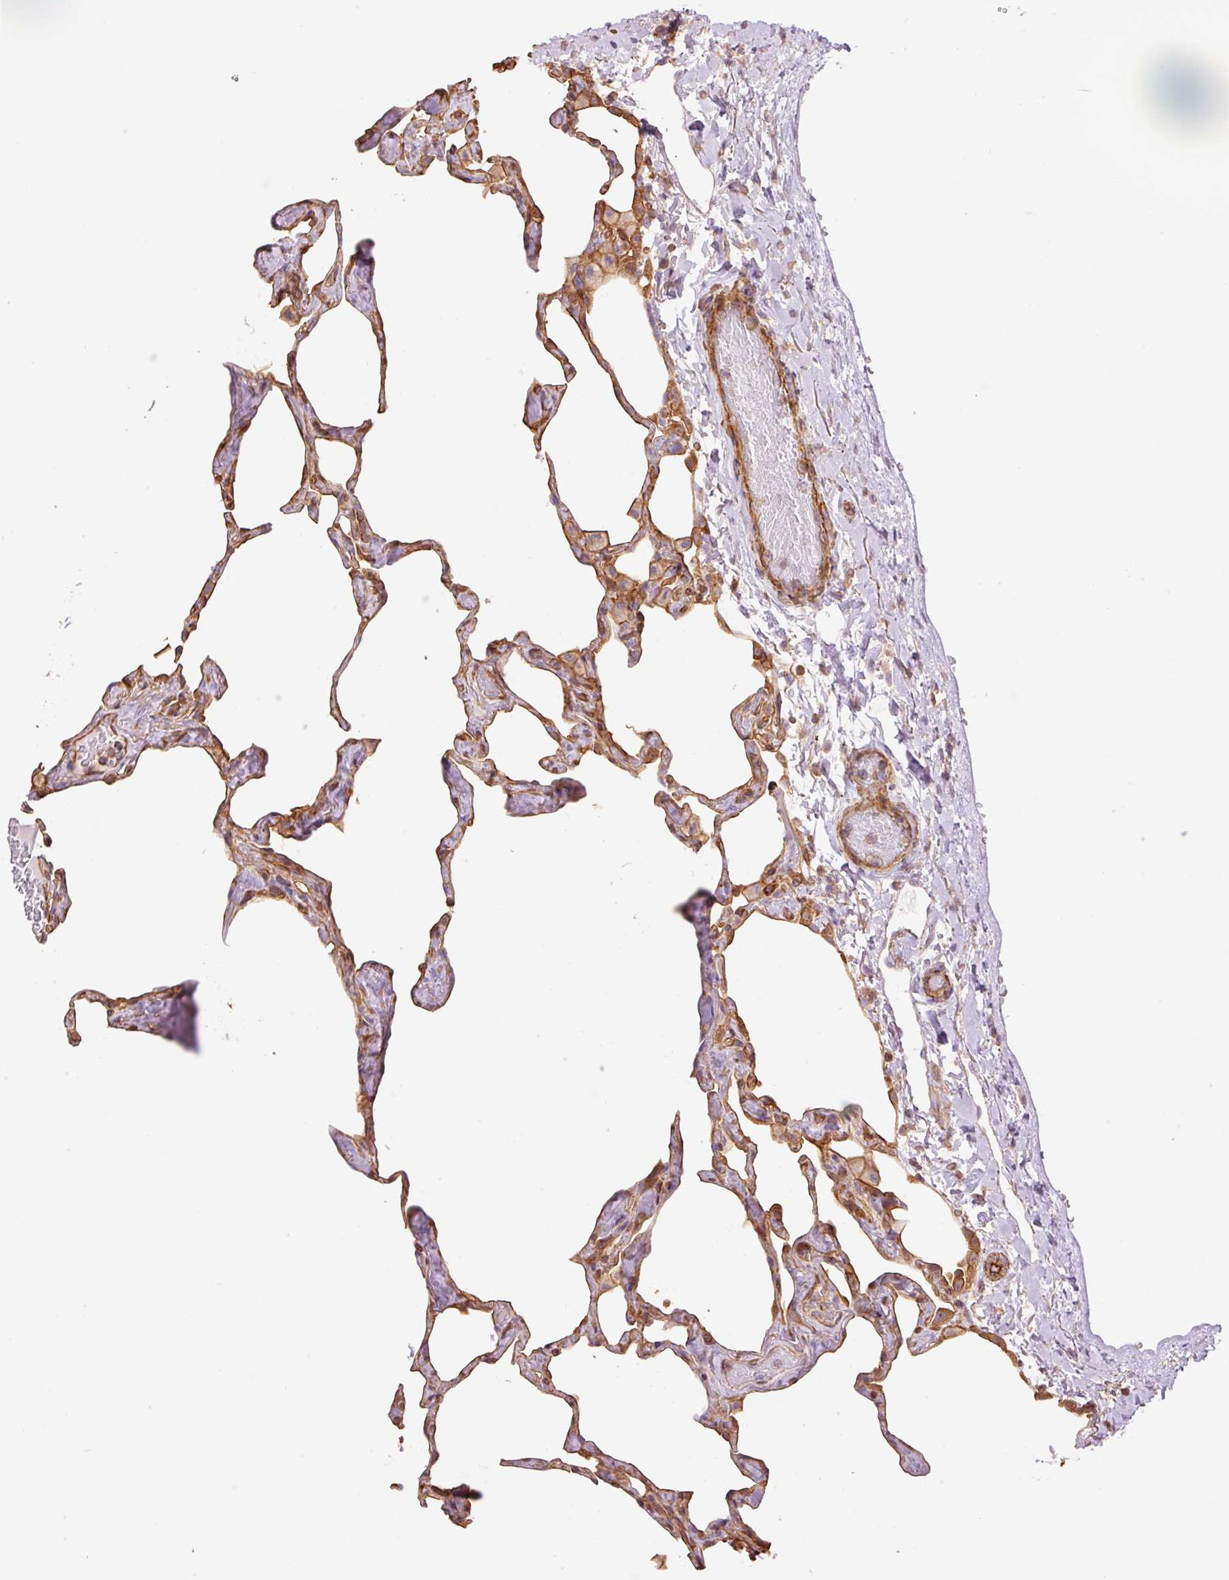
{"staining": {"intensity": "moderate", "quantity": "25%-75%", "location": "cytoplasmic/membranous"}, "tissue": "lung", "cell_type": "Alveolar cells", "image_type": "normal", "snomed": [{"axis": "morphology", "description": "Normal tissue, NOS"}, {"axis": "topography", "description": "Lung"}], "caption": "Lung stained with a brown dye demonstrates moderate cytoplasmic/membranous positive staining in about 25%-75% of alveolar cells.", "gene": "PPP1R1B", "patient": {"sex": "male", "age": 65}}